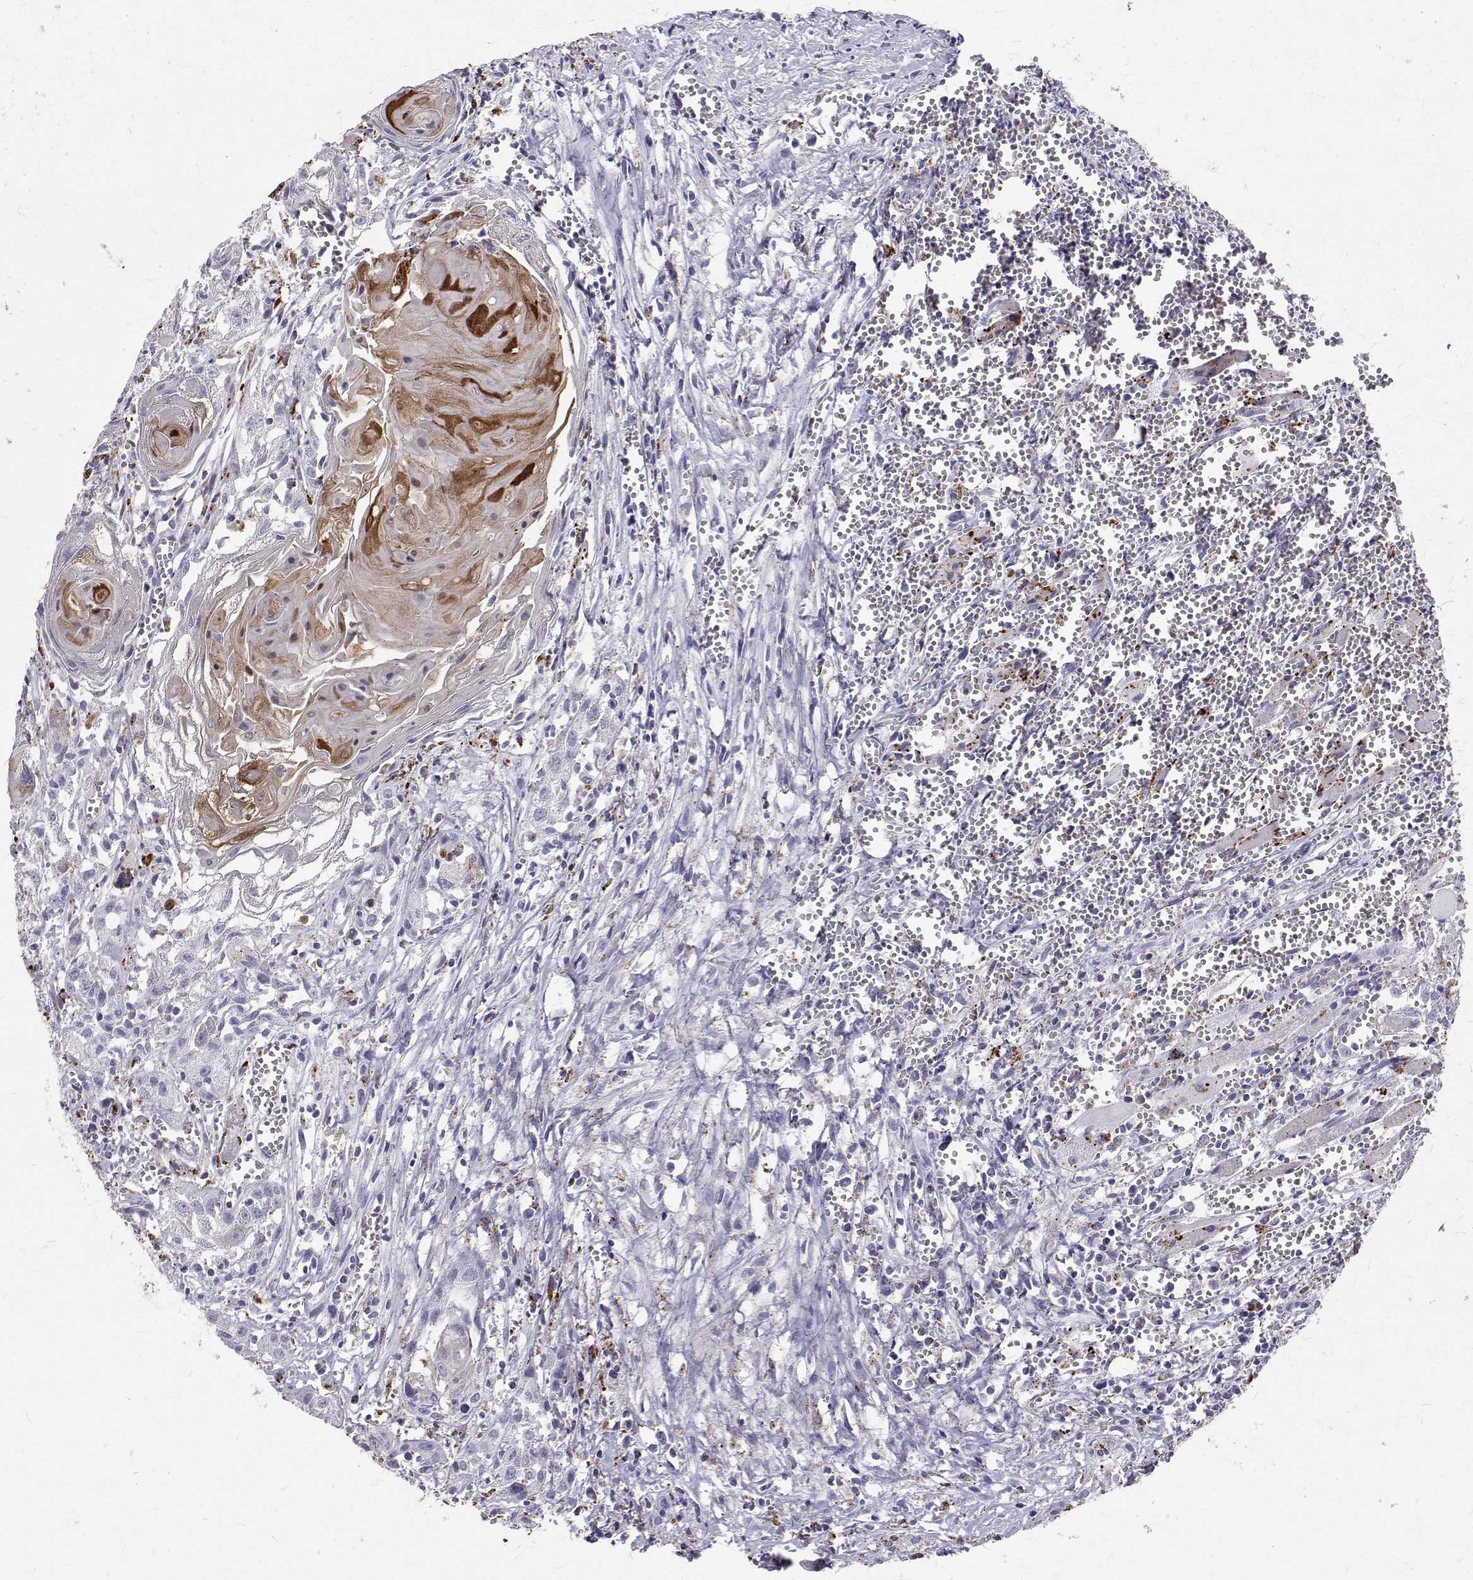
{"staining": {"intensity": "negative", "quantity": "none", "location": "none"}, "tissue": "head and neck cancer", "cell_type": "Tumor cells", "image_type": "cancer", "snomed": [{"axis": "morphology", "description": "Squamous cell carcinoma, NOS"}, {"axis": "topography", "description": "Head-Neck"}], "caption": "DAB immunohistochemical staining of squamous cell carcinoma (head and neck) demonstrates no significant expression in tumor cells.", "gene": "TPP1", "patient": {"sex": "female", "age": 80}}